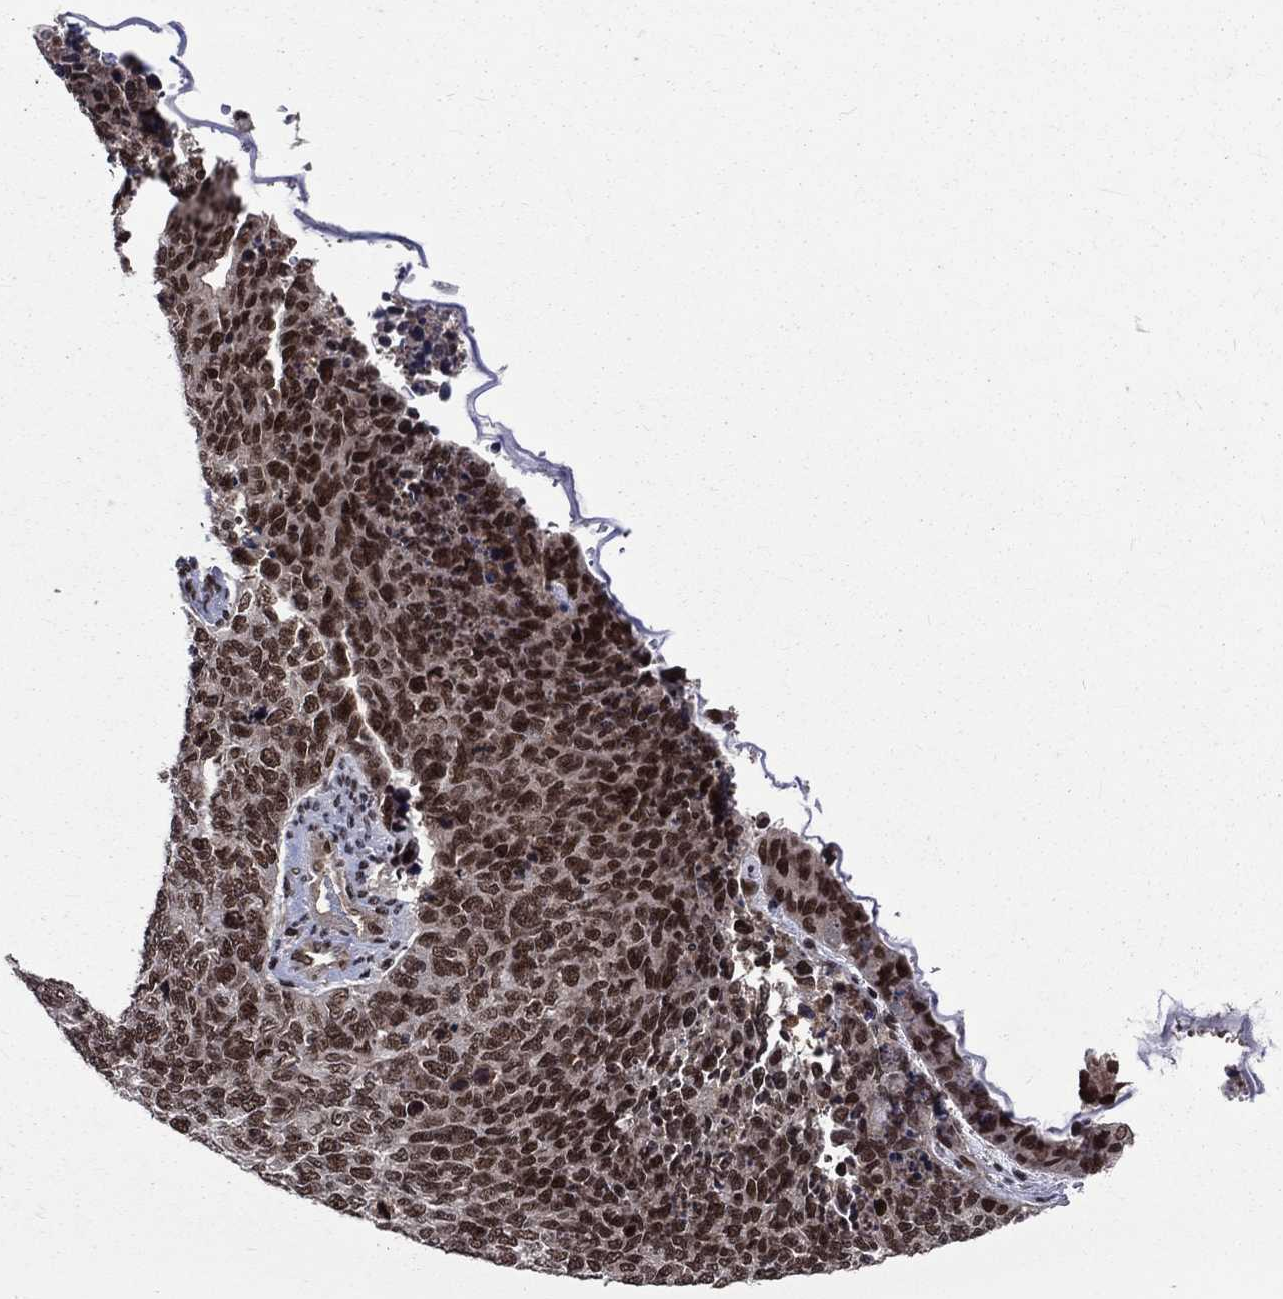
{"staining": {"intensity": "strong", "quantity": ">75%", "location": "nuclear"}, "tissue": "cervical cancer", "cell_type": "Tumor cells", "image_type": "cancer", "snomed": [{"axis": "morphology", "description": "Squamous cell carcinoma, NOS"}, {"axis": "topography", "description": "Cervix"}], "caption": "Immunohistochemical staining of human cervical squamous cell carcinoma demonstrates high levels of strong nuclear expression in about >75% of tumor cells. Immunohistochemistry (ihc) stains the protein in brown and the nuclei are stained blue.", "gene": "SMC3", "patient": {"sex": "female", "age": 63}}